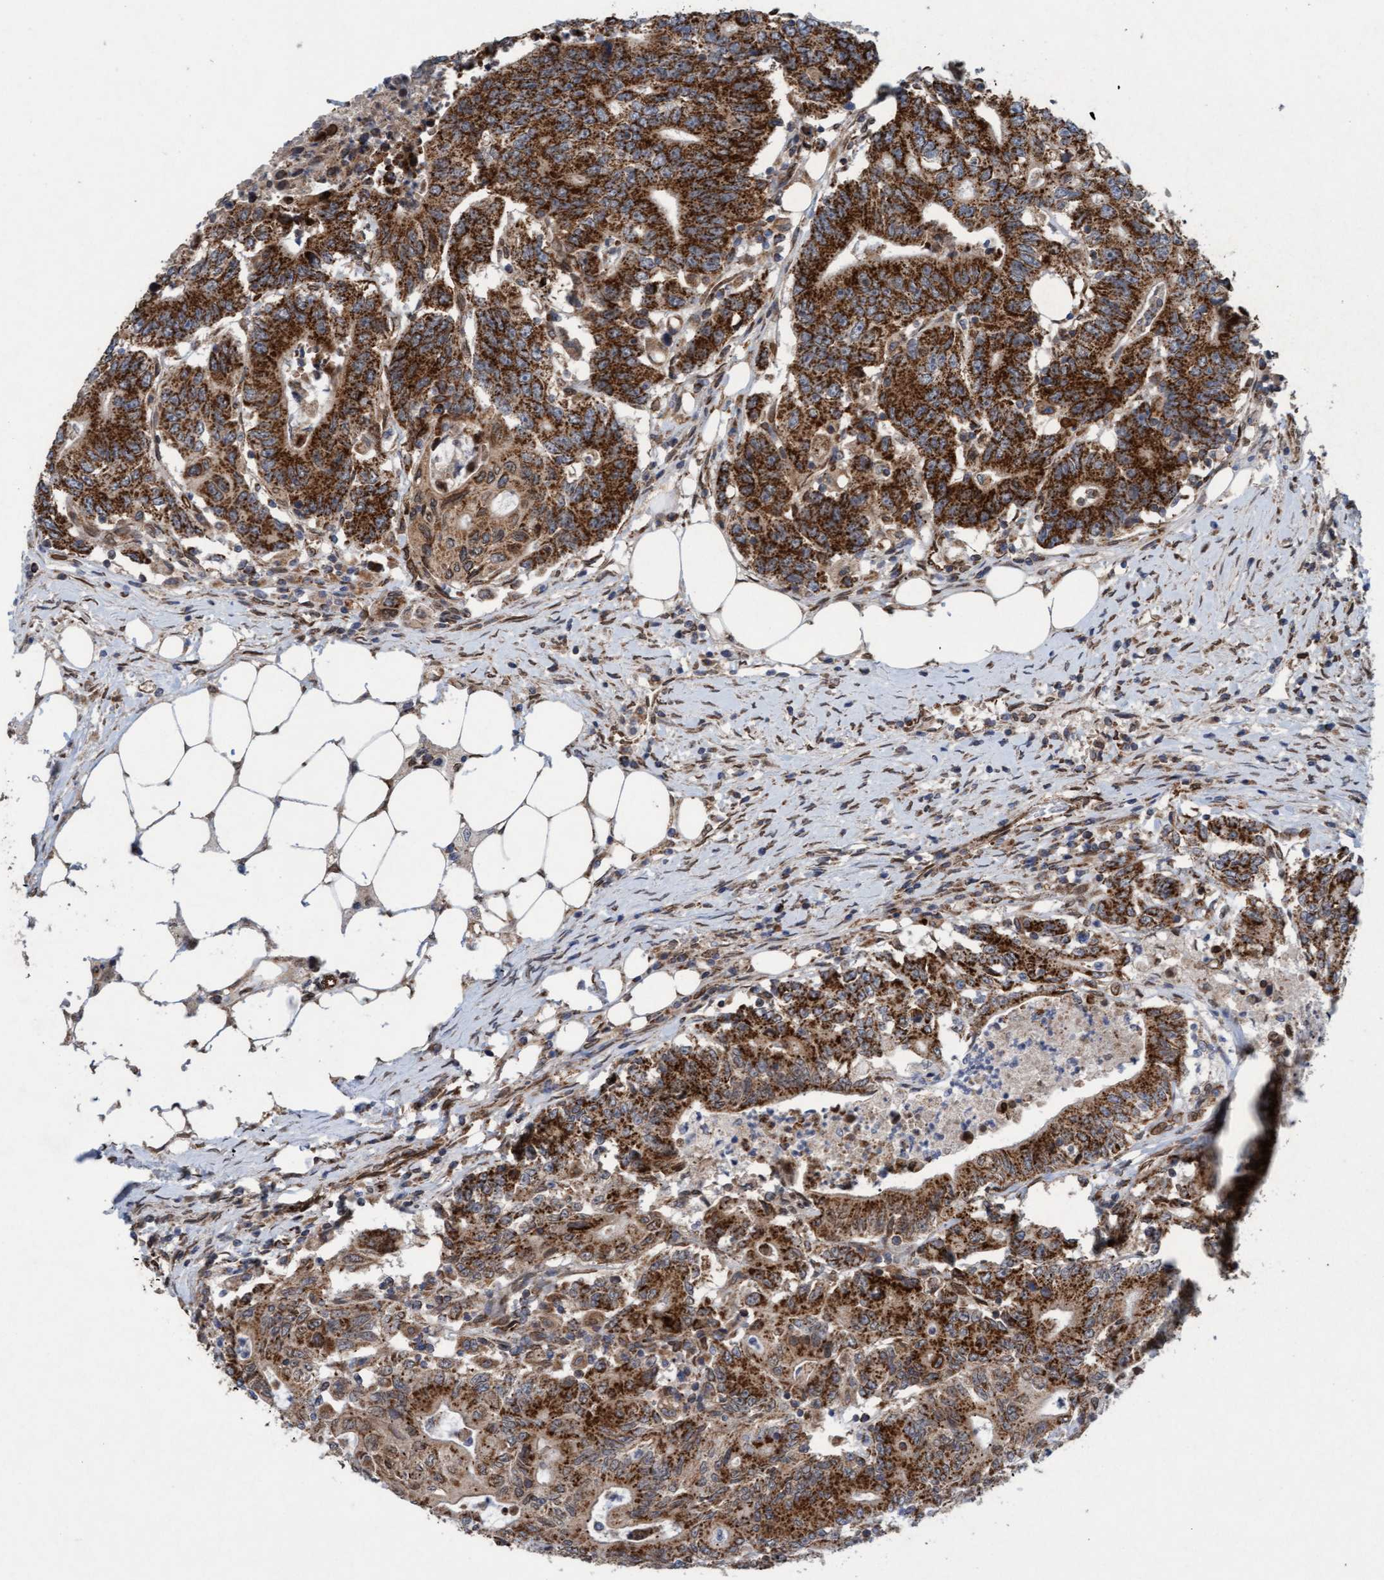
{"staining": {"intensity": "strong", "quantity": ">75%", "location": "cytoplasmic/membranous"}, "tissue": "colorectal cancer", "cell_type": "Tumor cells", "image_type": "cancer", "snomed": [{"axis": "morphology", "description": "Adenocarcinoma, NOS"}, {"axis": "topography", "description": "Colon"}], "caption": "Immunohistochemistry (IHC) (DAB) staining of human adenocarcinoma (colorectal) exhibits strong cytoplasmic/membranous protein expression in about >75% of tumor cells.", "gene": "MRPS23", "patient": {"sex": "female", "age": 77}}